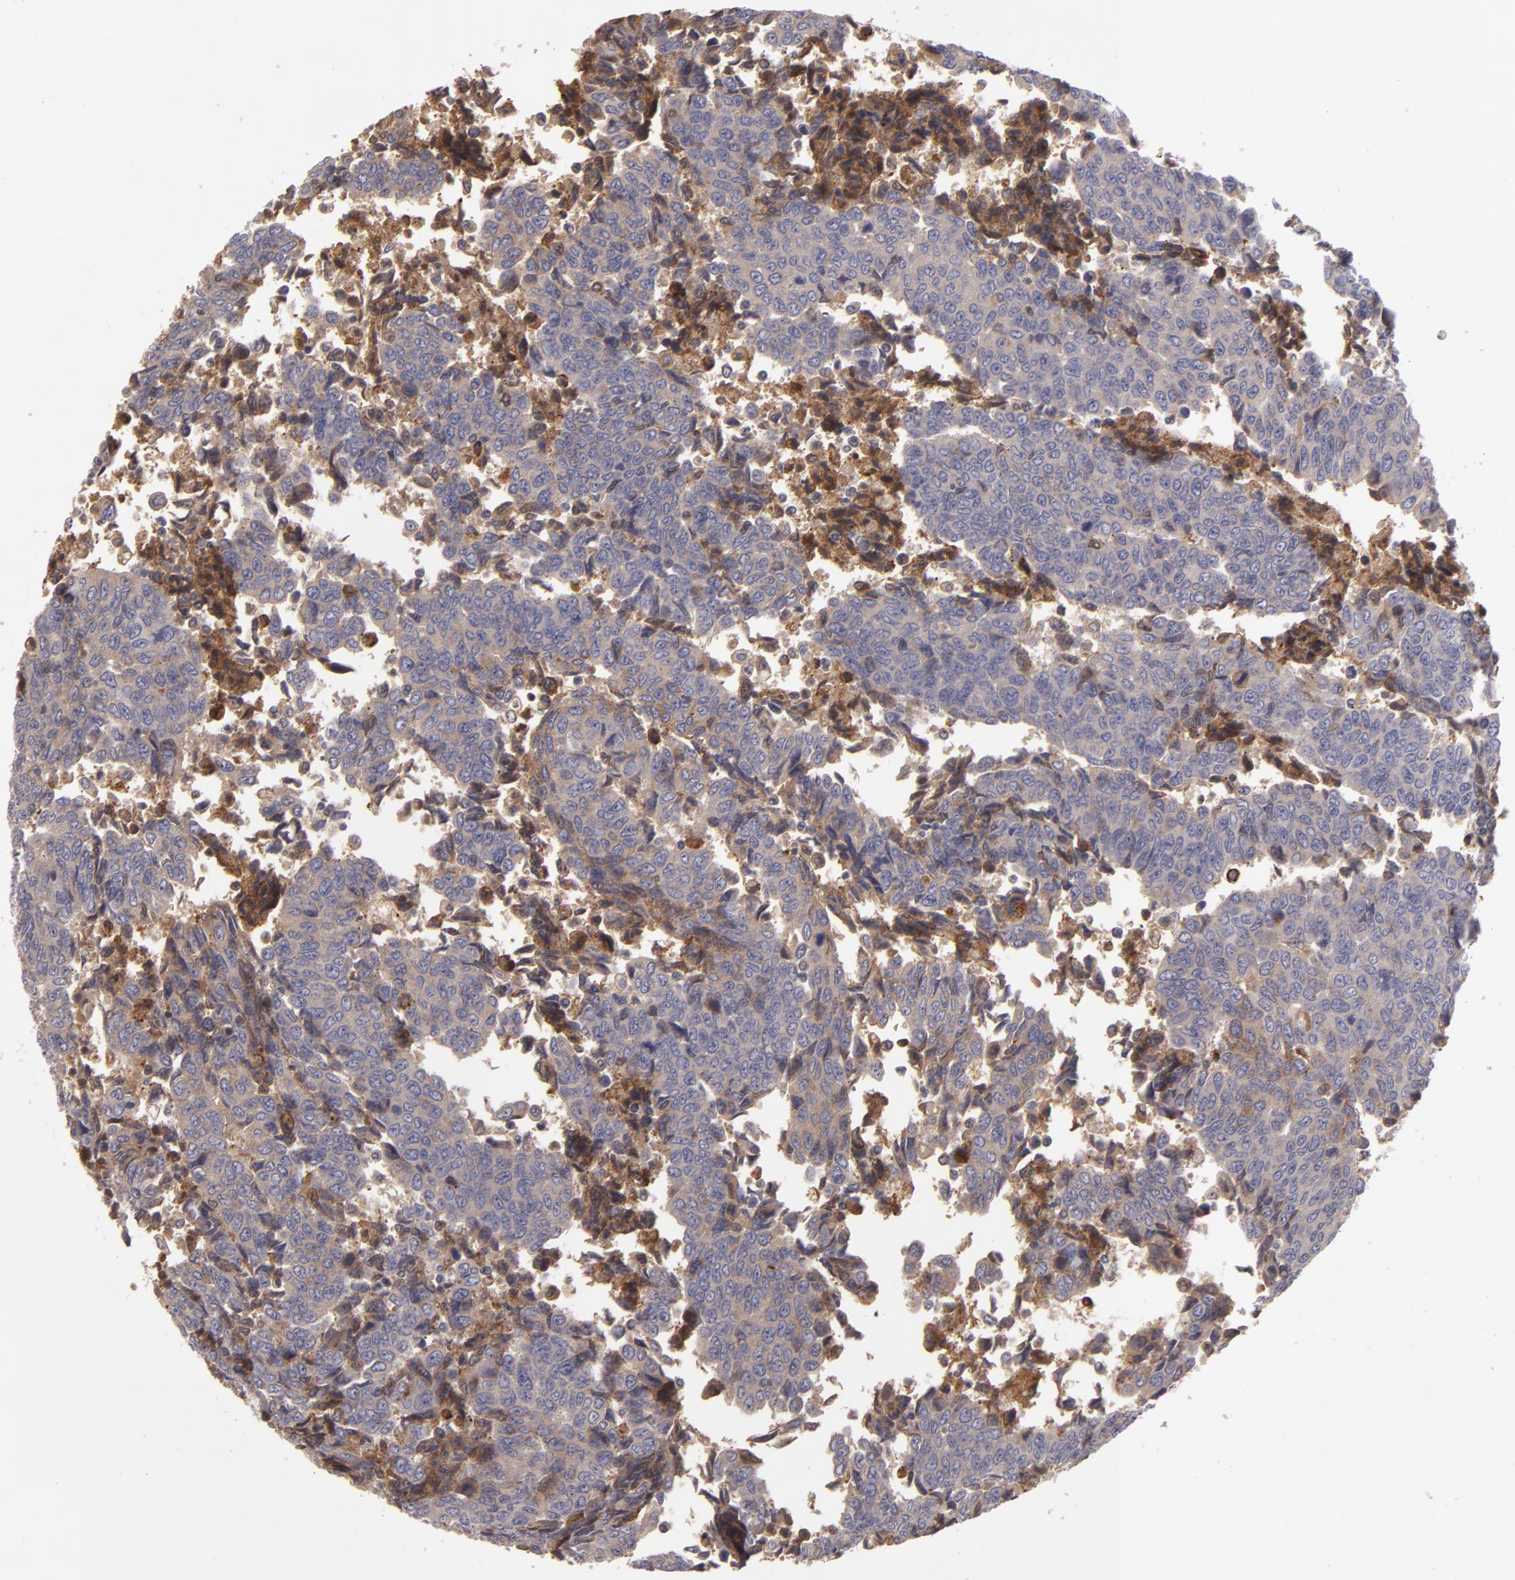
{"staining": {"intensity": "weak", "quantity": ">75%", "location": "cytoplasmic/membranous"}, "tissue": "urothelial cancer", "cell_type": "Tumor cells", "image_type": "cancer", "snomed": [{"axis": "morphology", "description": "Urothelial carcinoma, High grade"}, {"axis": "topography", "description": "Urinary bladder"}], "caption": "Tumor cells exhibit low levels of weak cytoplasmic/membranous positivity in approximately >75% of cells in urothelial cancer. The staining was performed using DAB (3,3'-diaminobenzidine) to visualize the protein expression in brown, while the nuclei were stained in blue with hematoxylin (Magnification: 20x).", "gene": "CFB", "patient": {"sex": "male", "age": 86}}